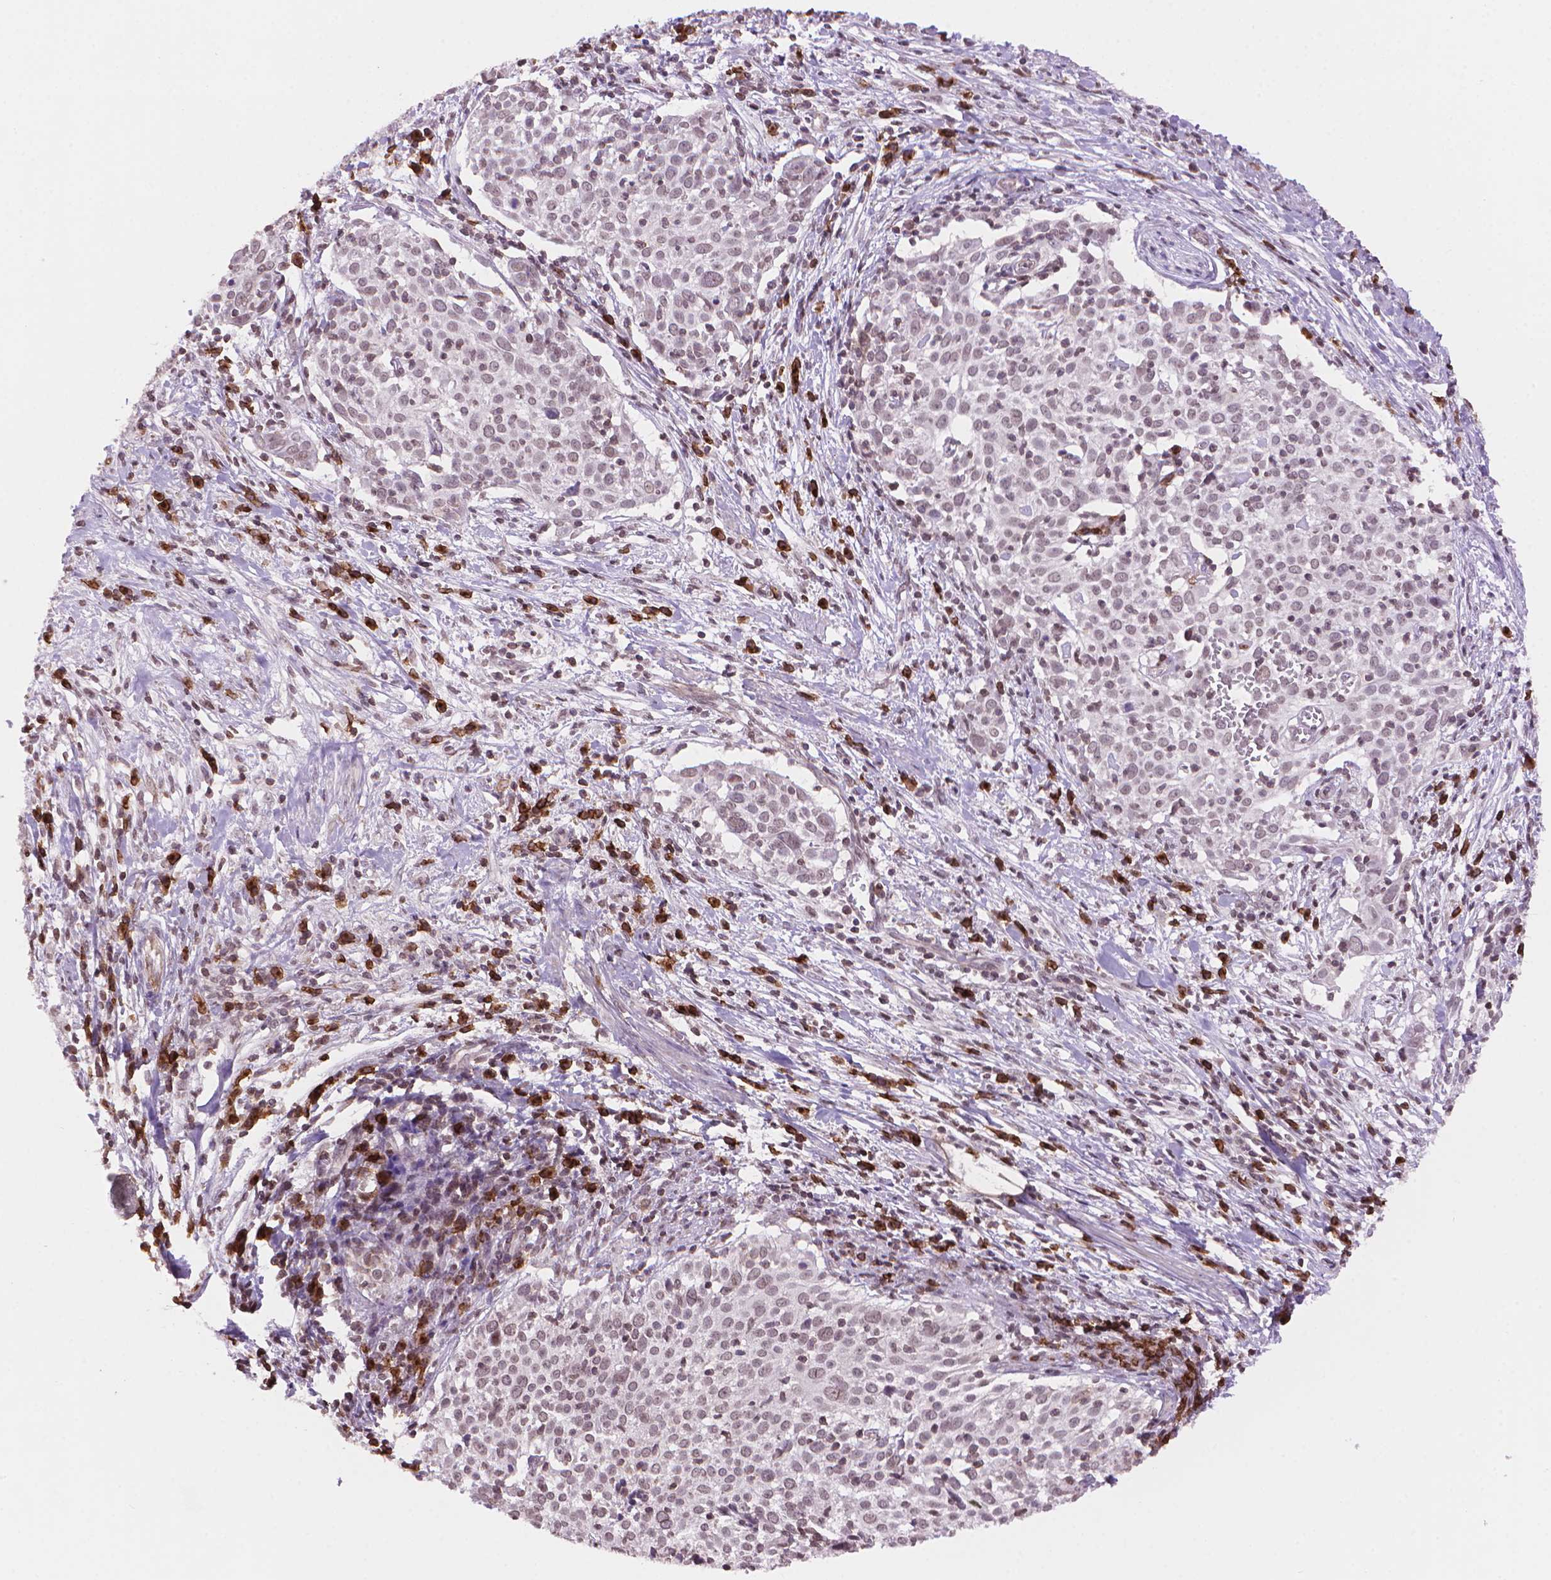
{"staining": {"intensity": "negative", "quantity": "none", "location": "none"}, "tissue": "cervical cancer", "cell_type": "Tumor cells", "image_type": "cancer", "snomed": [{"axis": "morphology", "description": "Squamous cell carcinoma, NOS"}, {"axis": "topography", "description": "Cervix"}], "caption": "Immunohistochemistry (IHC) histopathology image of human squamous cell carcinoma (cervical) stained for a protein (brown), which displays no staining in tumor cells. Brightfield microscopy of immunohistochemistry stained with DAB (brown) and hematoxylin (blue), captured at high magnification.", "gene": "TMEM184A", "patient": {"sex": "female", "age": 39}}